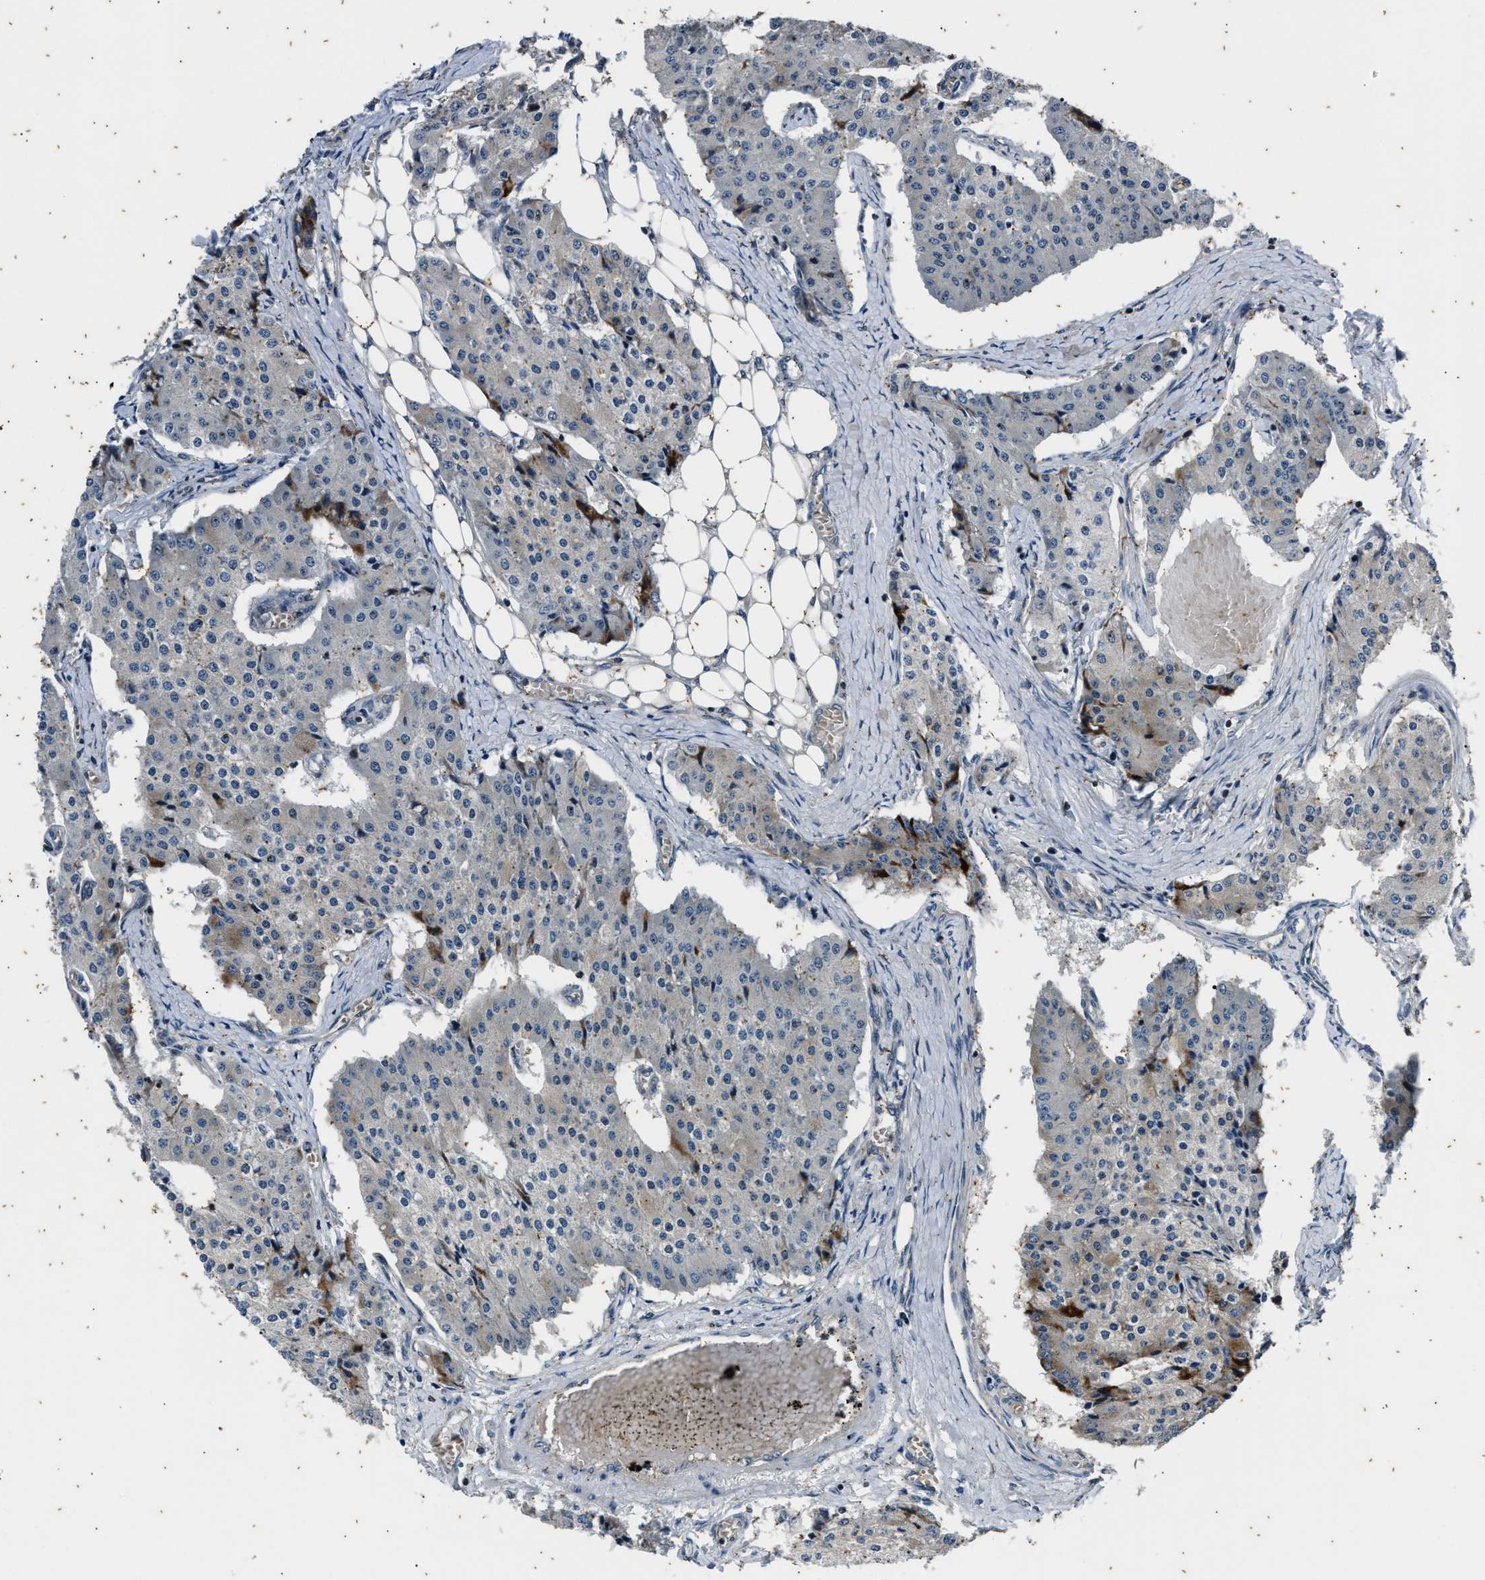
{"staining": {"intensity": "moderate", "quantity": "<25%", "location": "cytoplasmic/membranous"}, "tissue": "carcinoid", "cell_type": "Tumor cells", "image_type": "cancer", "snomed": [{"axis": "morphology", "description": "Carcinoid, malignant, NOS"}, {"axis": "topography", "description": "Colon"}], "caption": "Malignant carcinoid stained with a protein marker displays moderate staining in tumor cells.", "gene": "PTPN7", "patient": {"sex": "female", "age": 52}}